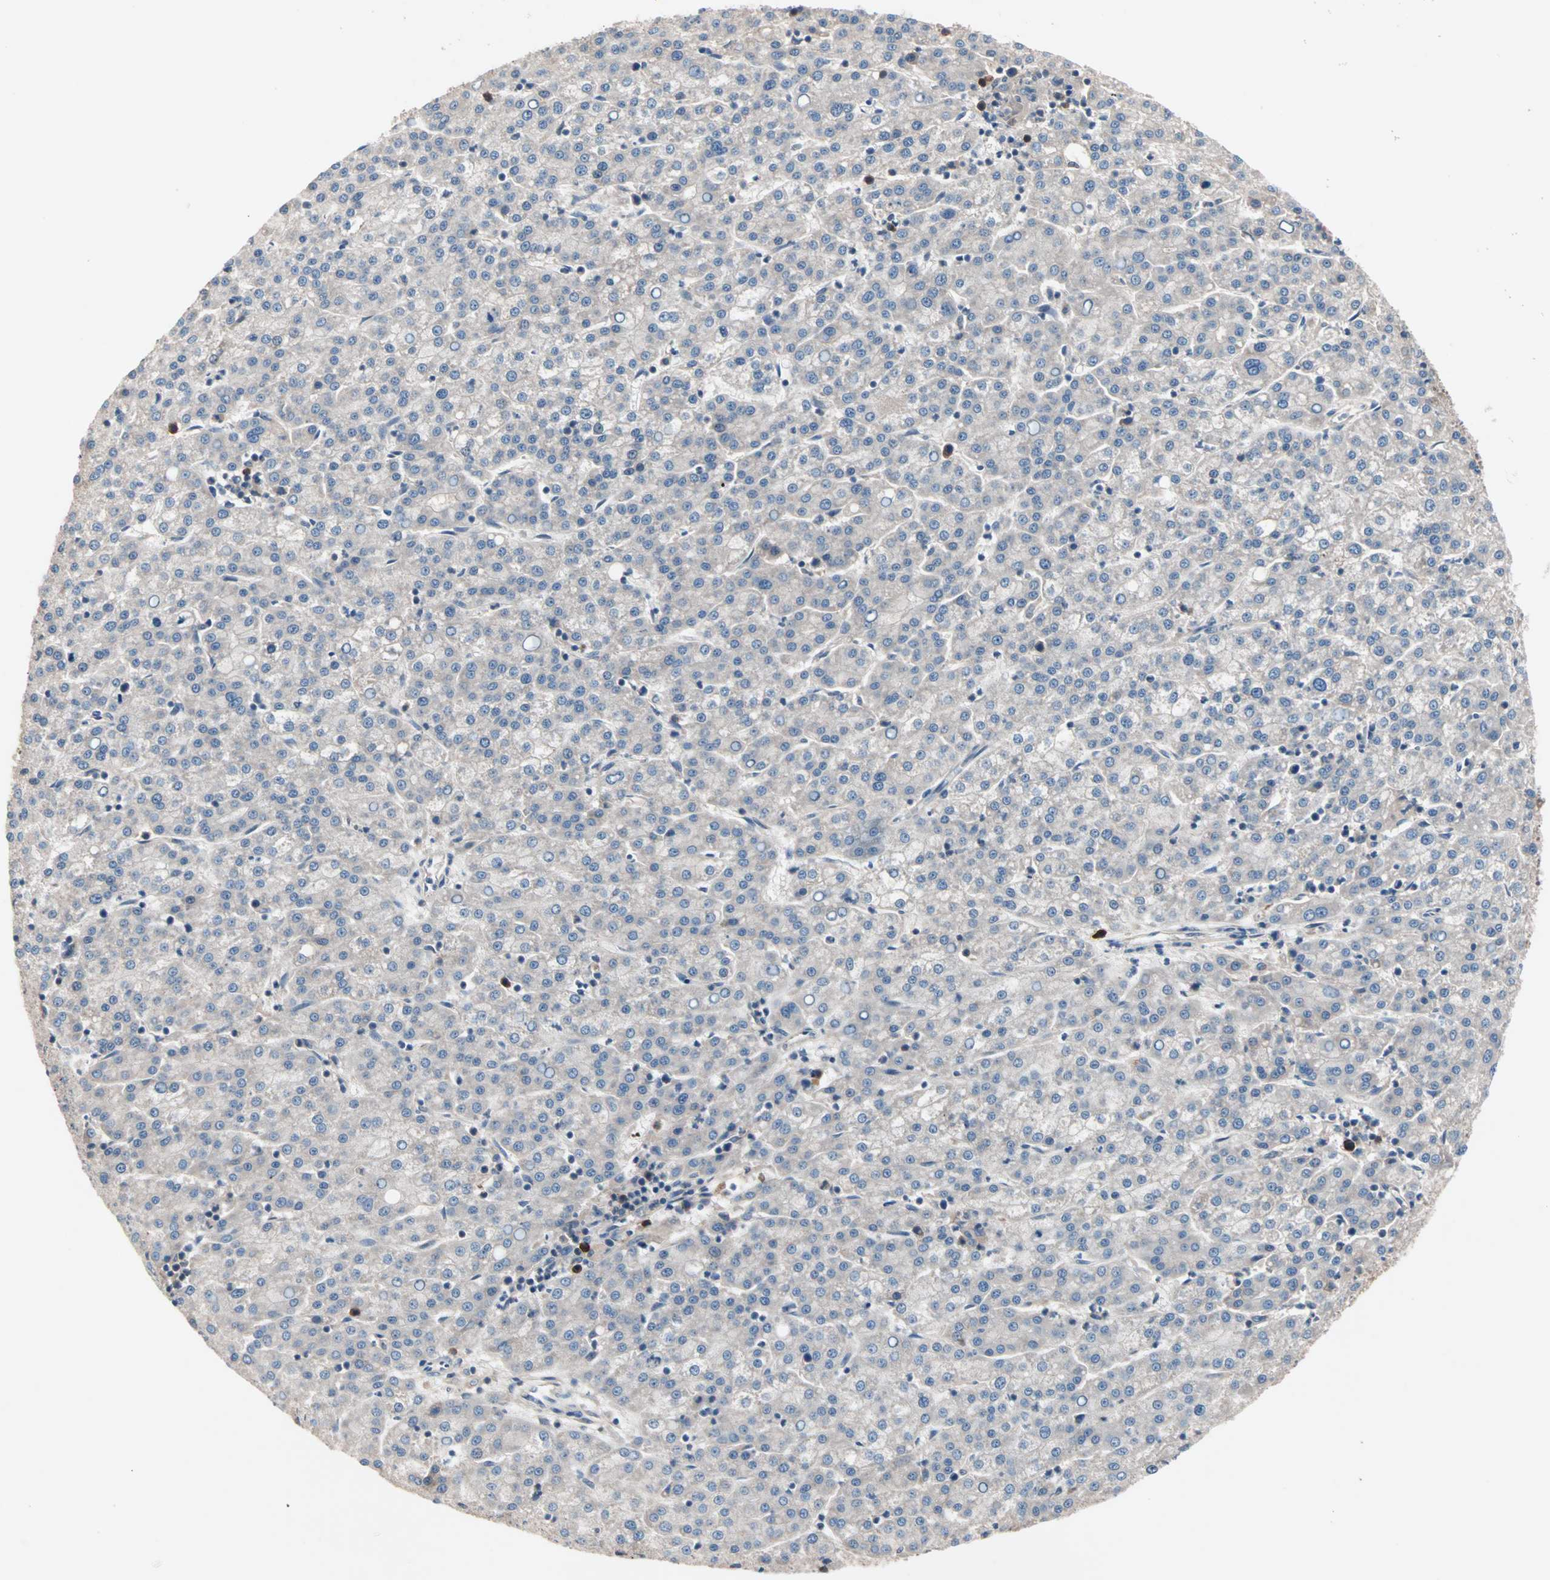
{"staining": {"intensity": "negative", "quantity": "none", "location": "none"}, "tissue": "liver cancer", "cell_type": "Tumor cells", "image_type": "cancer", "snomed": [{"axis": "morphology", "description": "Carcinoma, Hepatocellular, NOS"}, {"axis": "topography", "description": "Liver"}], "caption": "High magnification brightfield microscopy of liver cancer (hepatocellular carcinoma) stained with DAB (brown) and counterstained with hematoxylin (blue): tumor cells show no significant staining.", "gene": "CAD", "patient": {"sex": "female", "age": 58}}